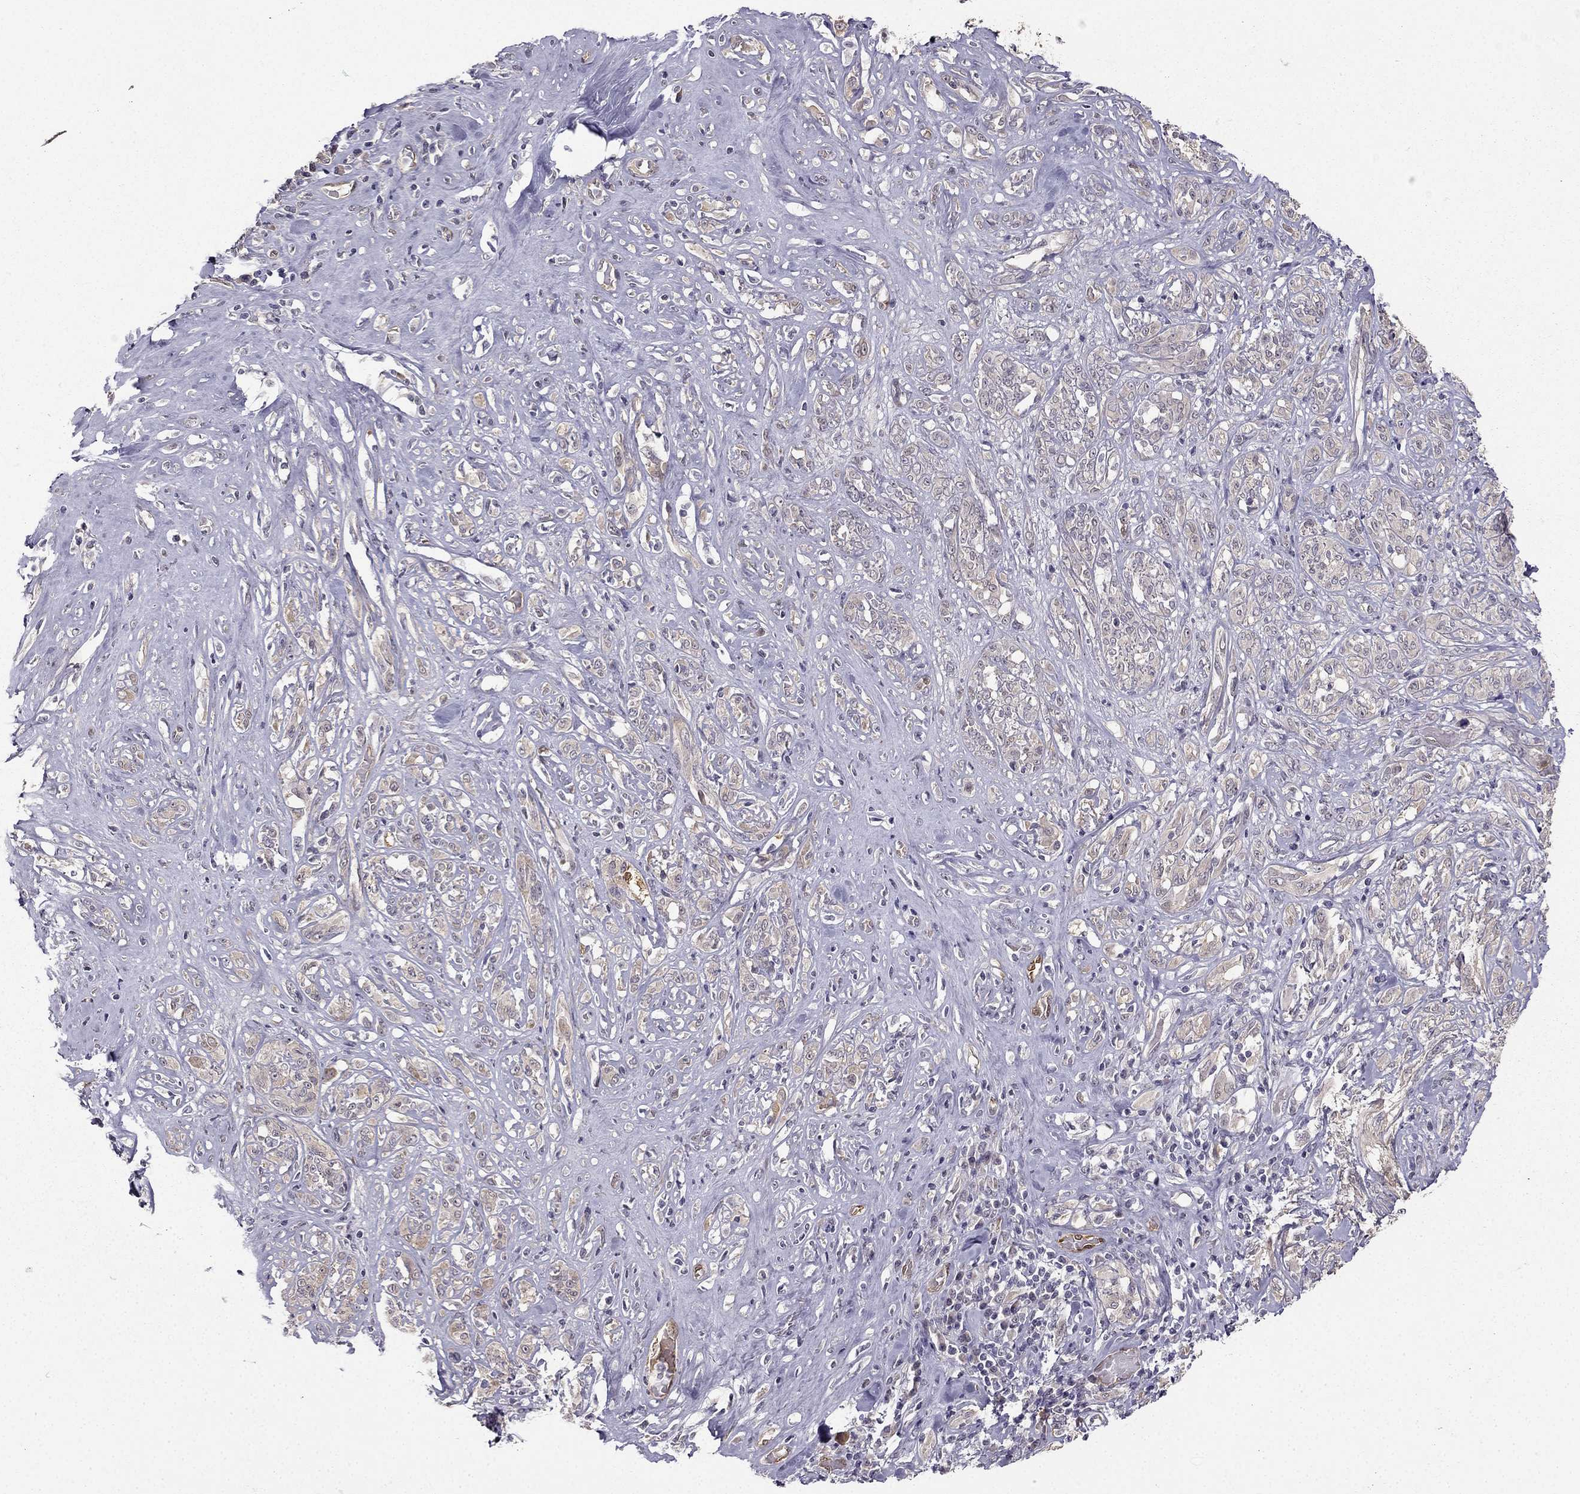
{"staining": {"intensity": "negative", "quantity": "none", "location": "none"}, "tissue": "melanoma", "cell_type": "Tumor cells", "image_type": "cancer", "snomed": [{"axis": "morphology", "description": "Malignant melanoma, NOS"}, {"axis": "topography", "description": "Skin"}], "caption": "An immunohistochemistry (IHC) image of melanoma is shown. There is no staining in tumor cells of melanoma. (Stains: DAB (3,3'-diaminobenzidine) immunohistochemistry with hematoxylin counter stain, Microscopy: brightfield microscopy at high magnification).", "gene": "NQO1", "patient": {"sex": "female", "age": 91}}